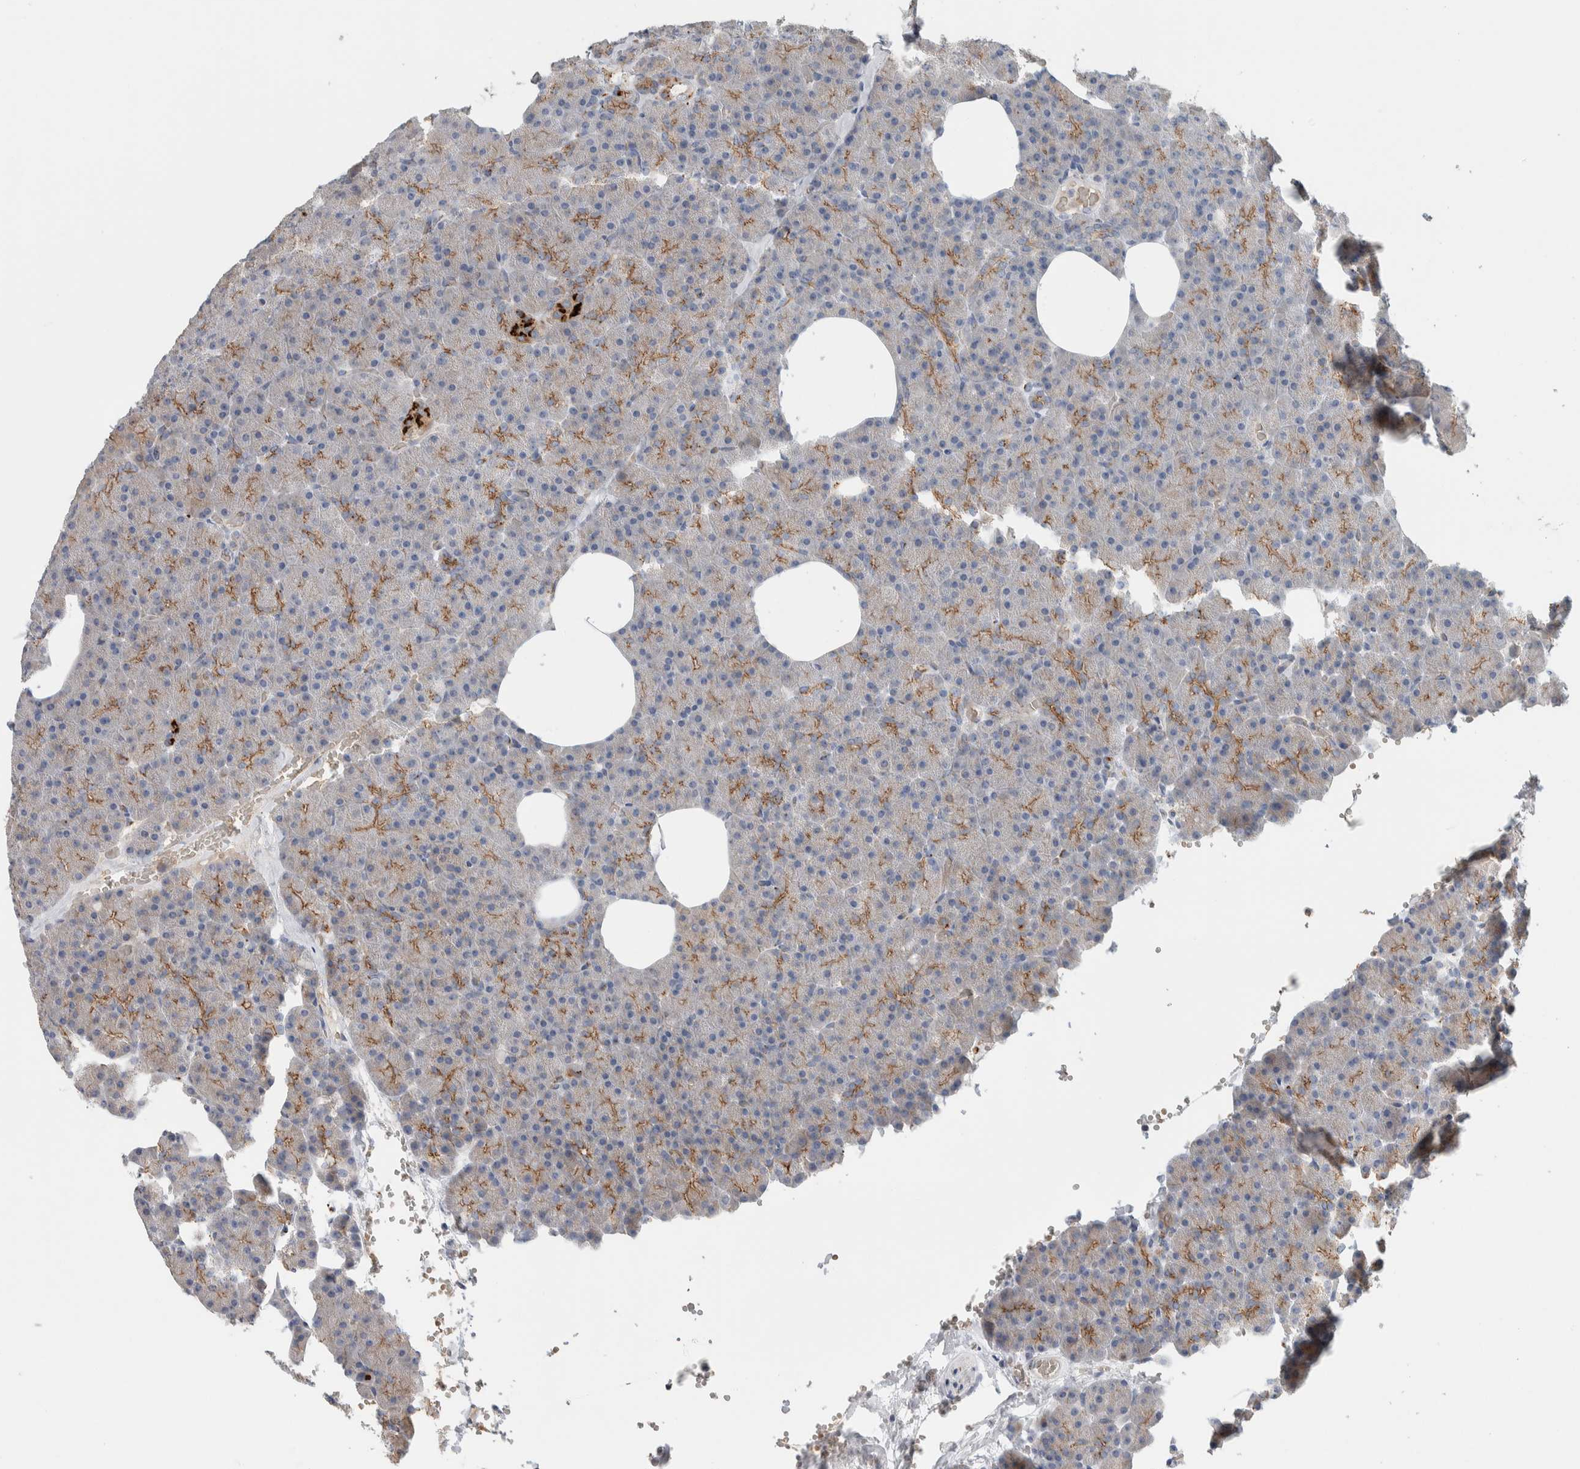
{"staining": {"intensity": "moderate", "quantity": "25%-75%", "location": "cytoplasmic/membranous"}, "tissue": "pancreas", "cell_type": "Exocrine glandular cells", "image_type": "normal", "snomed": [{"axis": "morphology", "description": "Normal tissue, NOS"}, {"axis": "morphology", "description": "Carcinoid, malignant, NOS"}, {"axis": "topography", "description": "Pancreas"}], "caption": "Protein expression analysis of normal pancreas shows moderate cytoplasmic/membranous positivity in approximately 25%-75% of exocrine glandular cells.", "gene": "SLC38A10", "patient": {"sex": "female", "age": 35}}